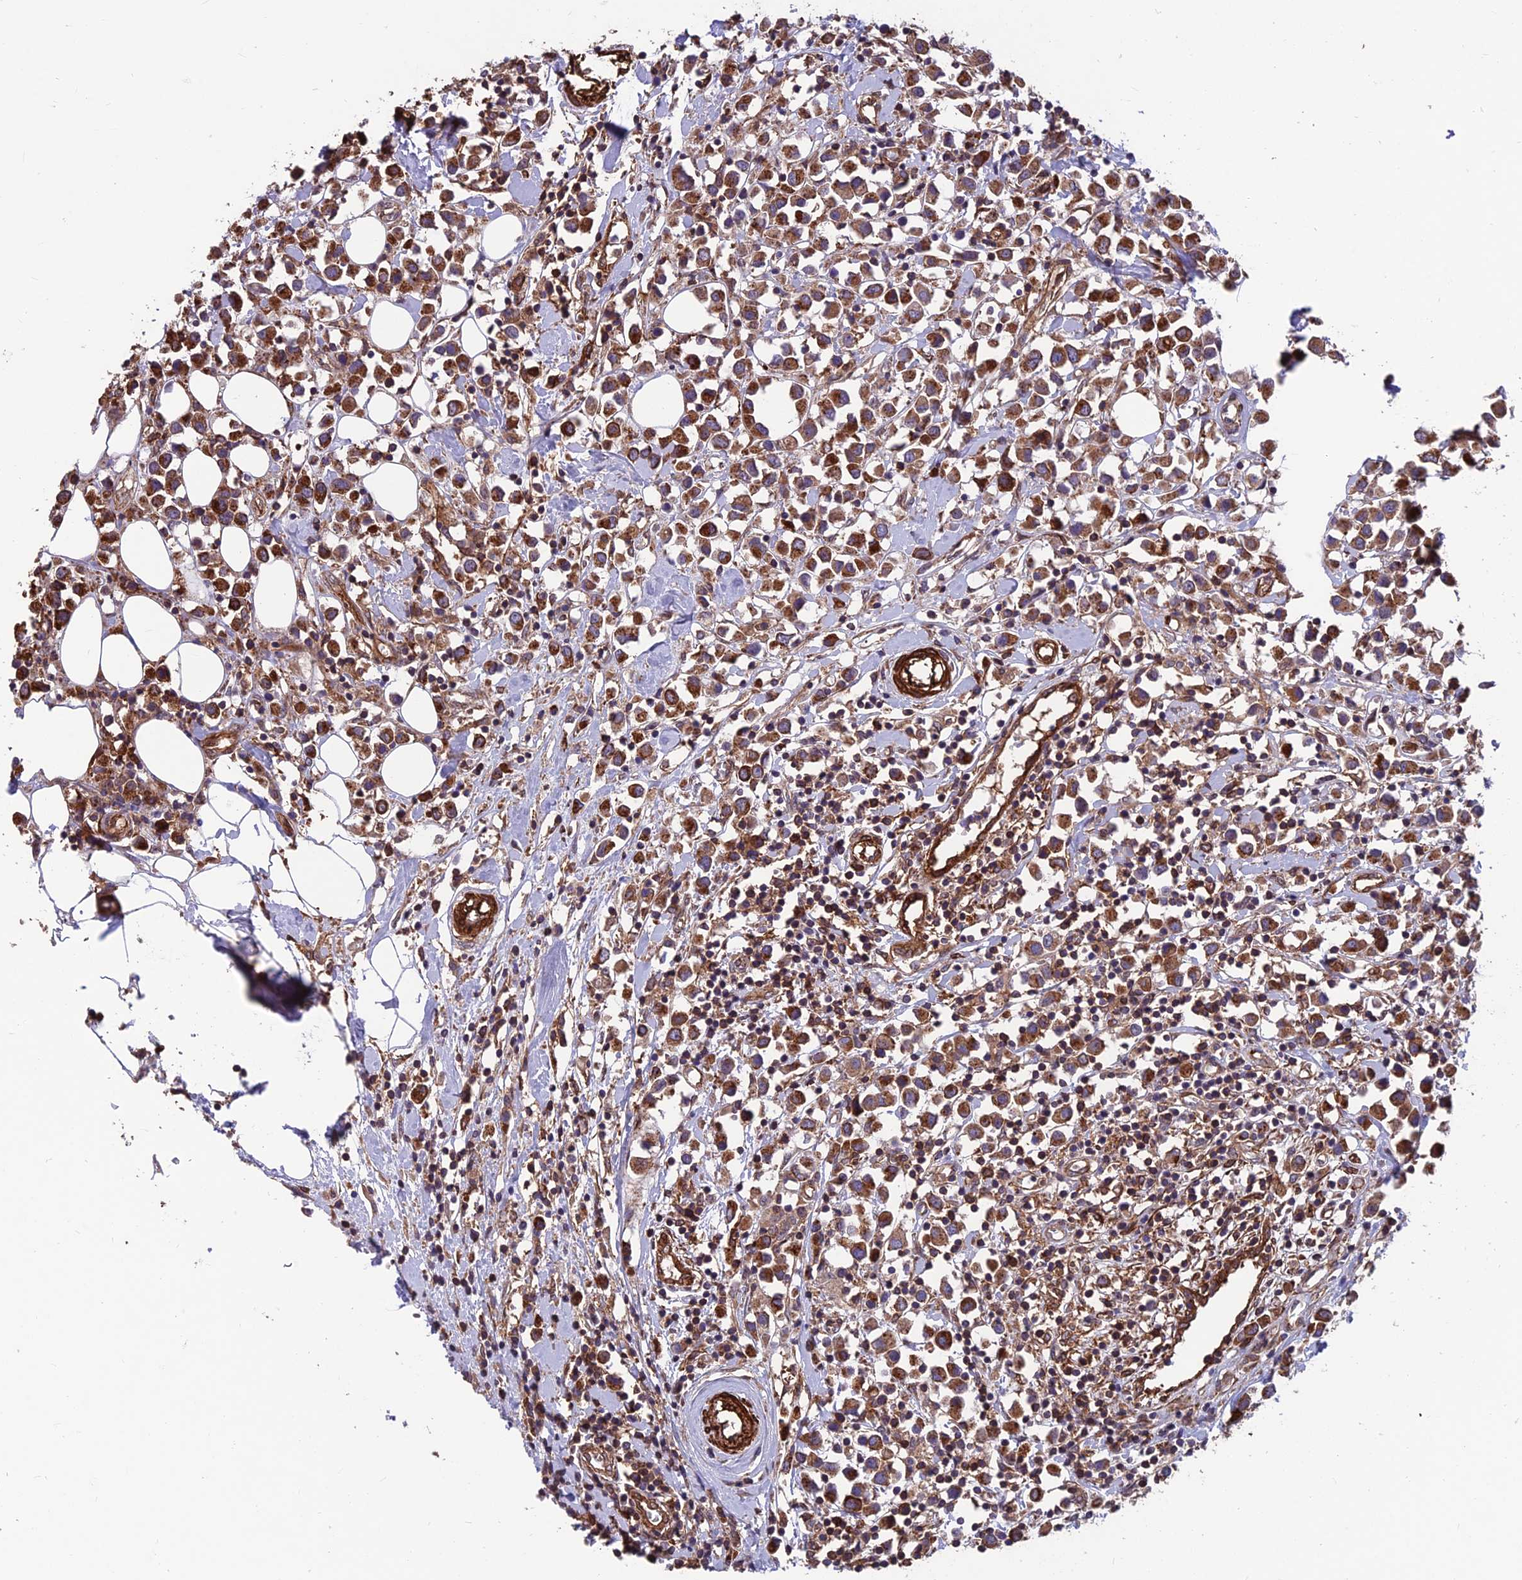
{"staining": {"intensity": "strong", "quantity": ">75%", "location": "cytoplasmic/membranous"}, "tissue": "breast cancer", "cell_type": "Tumor cells", "image_type": "cancer", "snomed": [{"axis": "morphology", "description": "Duct carcinoma"}, {"axis": "topography", "description": "Breast"}], "caption": "A micrograph of human infiltrating ductal carcinoma (breast) stained for a protein shows strong cytoplasmic/membranous brown staining in tumor cells.", "gene": "RTN4RL1", "patient": {"sex": "female", "age": 61}}